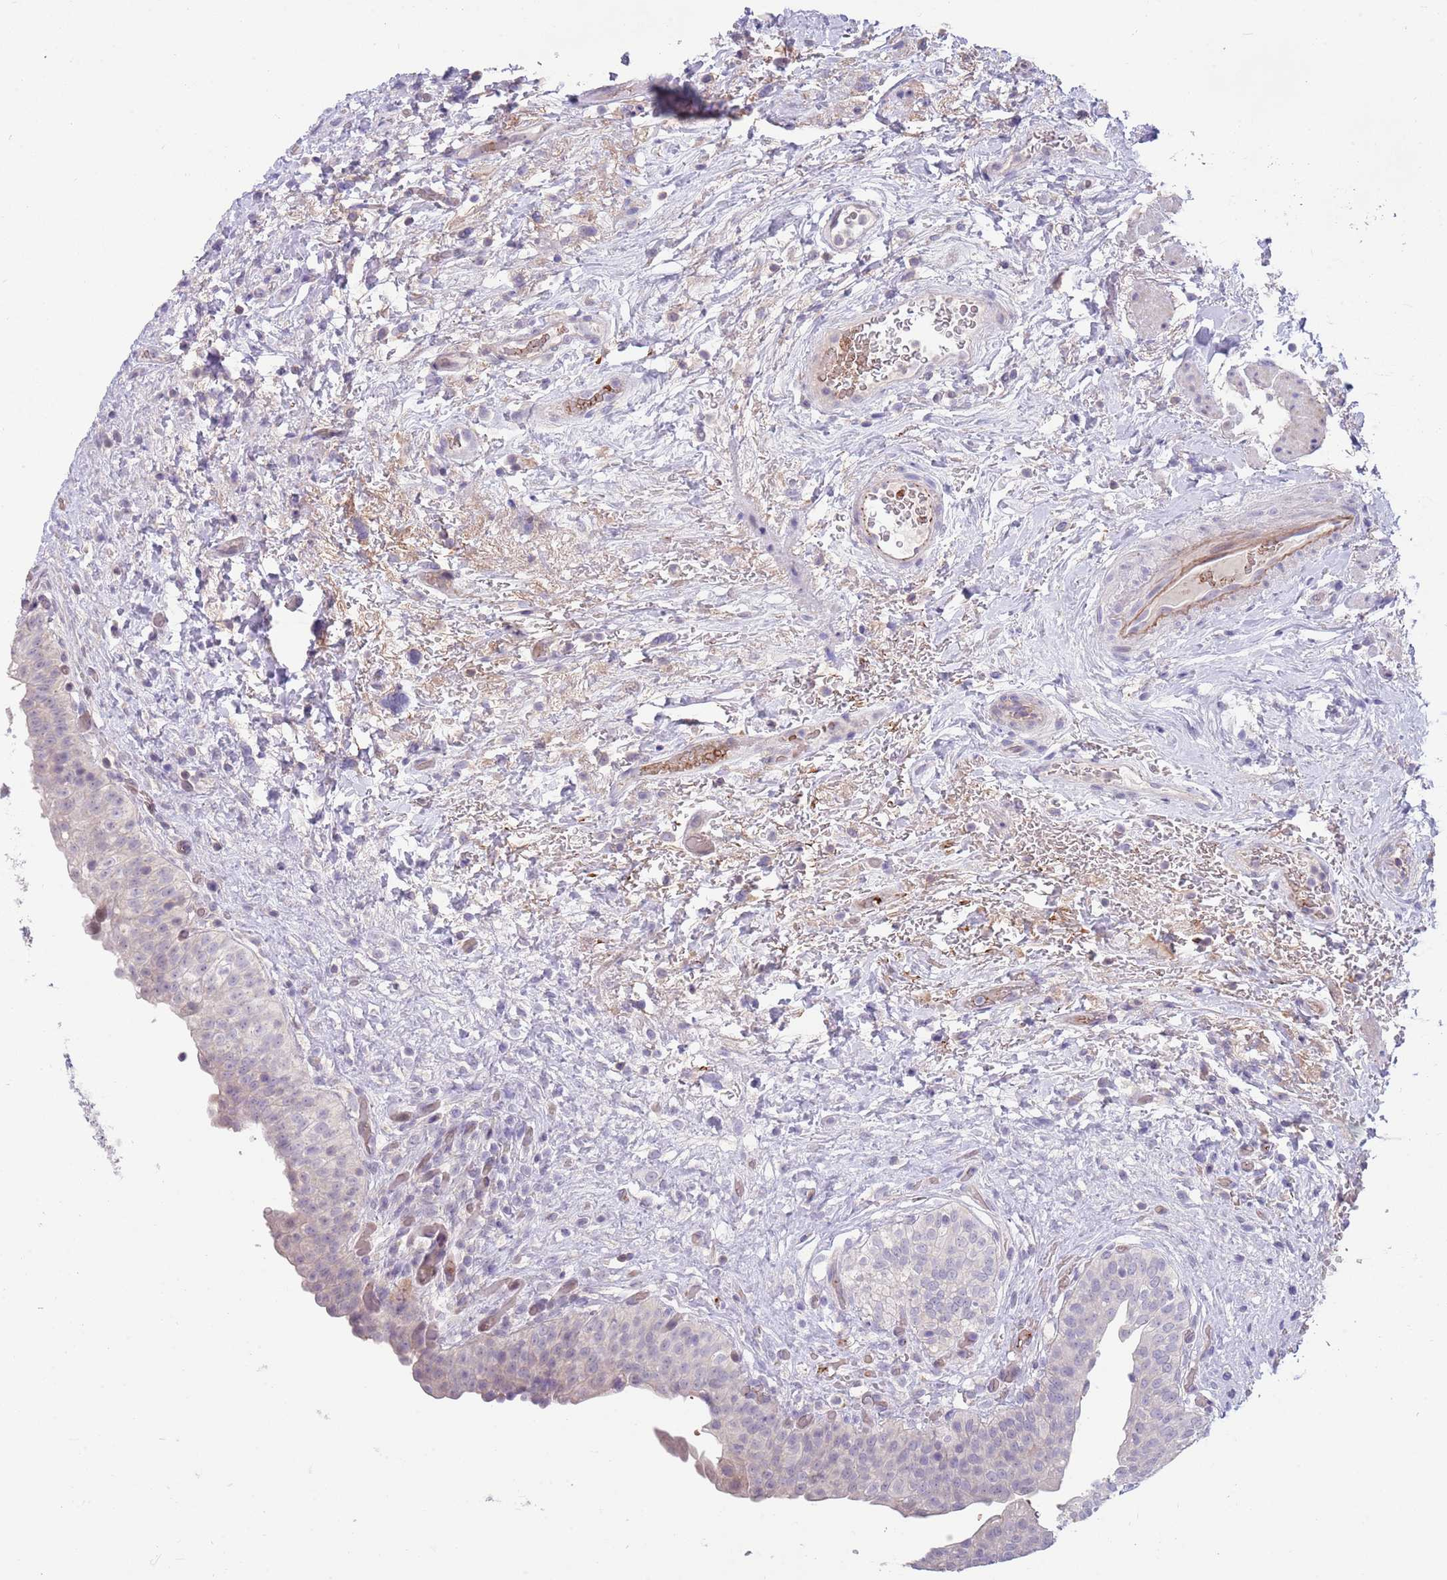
{"staining": {"intensity": "negative", "quantity": "none", "location": "none"}, "tissue": "urinary bladder", "cell_type": "Urothelial cells", "image_type": "normal", "snomed": [{"axis": "morphology", "description": "Normal tissue, NOS"}, {"axis": "topography", "description": "Urinary bladder"}], "caption": "The histopathology image exhibits no significant staining in urothelial cells of urinary bladder.", "gene": "ZNF14", "patient": {"sex": "male", "age": 69}}